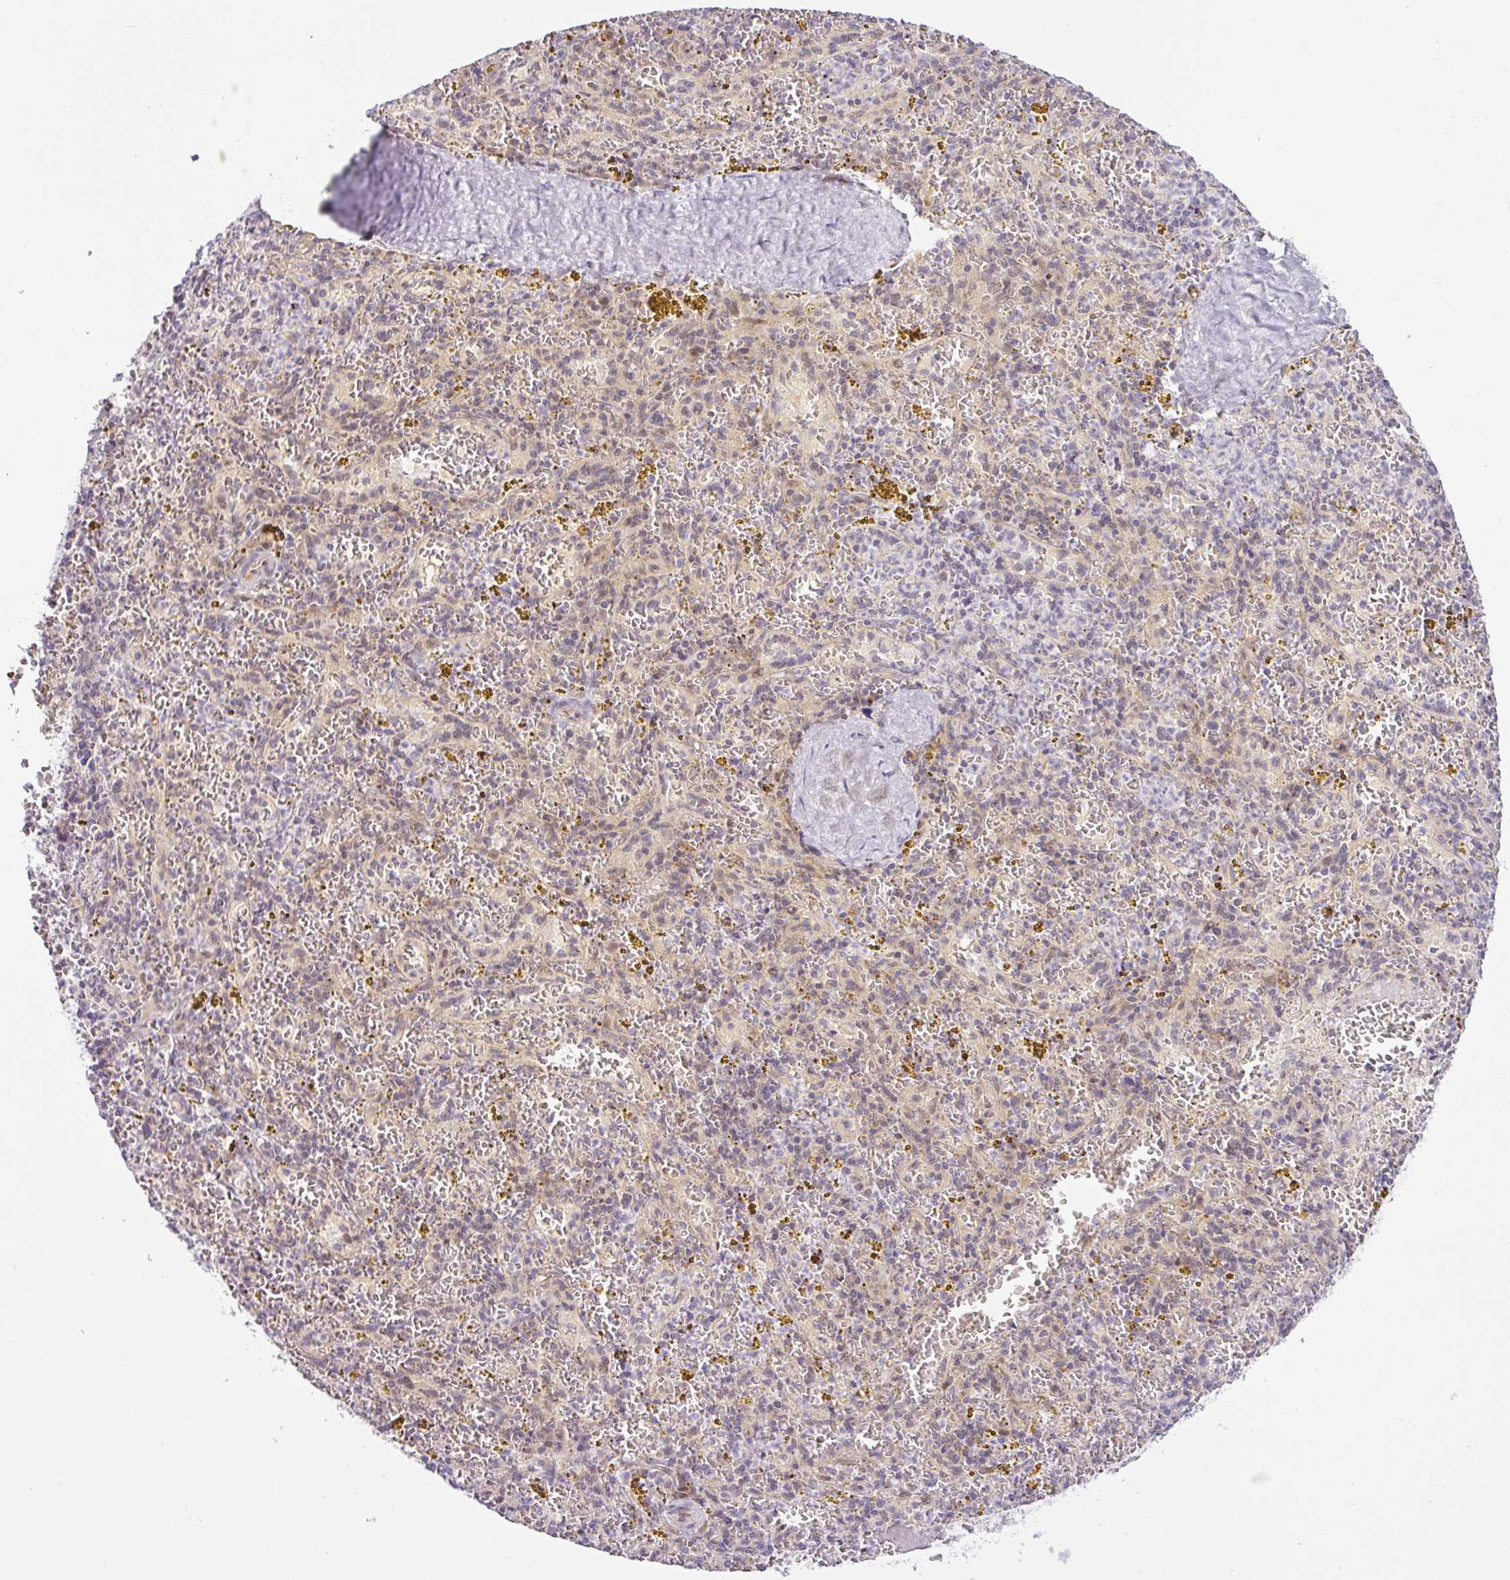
{"staining": {"intensity": "negative", "quantity": "none", "location": "none"}, "tissue": "spleen", "cell_type": "Cells in red pulp", "image_type": "normal", "snomed": [{"axis": "morphology", "description": "Normal tissue, NOS"}, {"axis": "topography", "description": "Spleen"}], "caption": "This micrograph is of normal spleen stained with immunohistochemistry (IHC) to label a protein in brown with the nuclei are counter-stained blue. There is no positivity in cells in red pulp. (IHC, brightfield microscopy, high magnification).", "gene": "NDUFB2", "patient": {"sex": "male", "age": 57}}